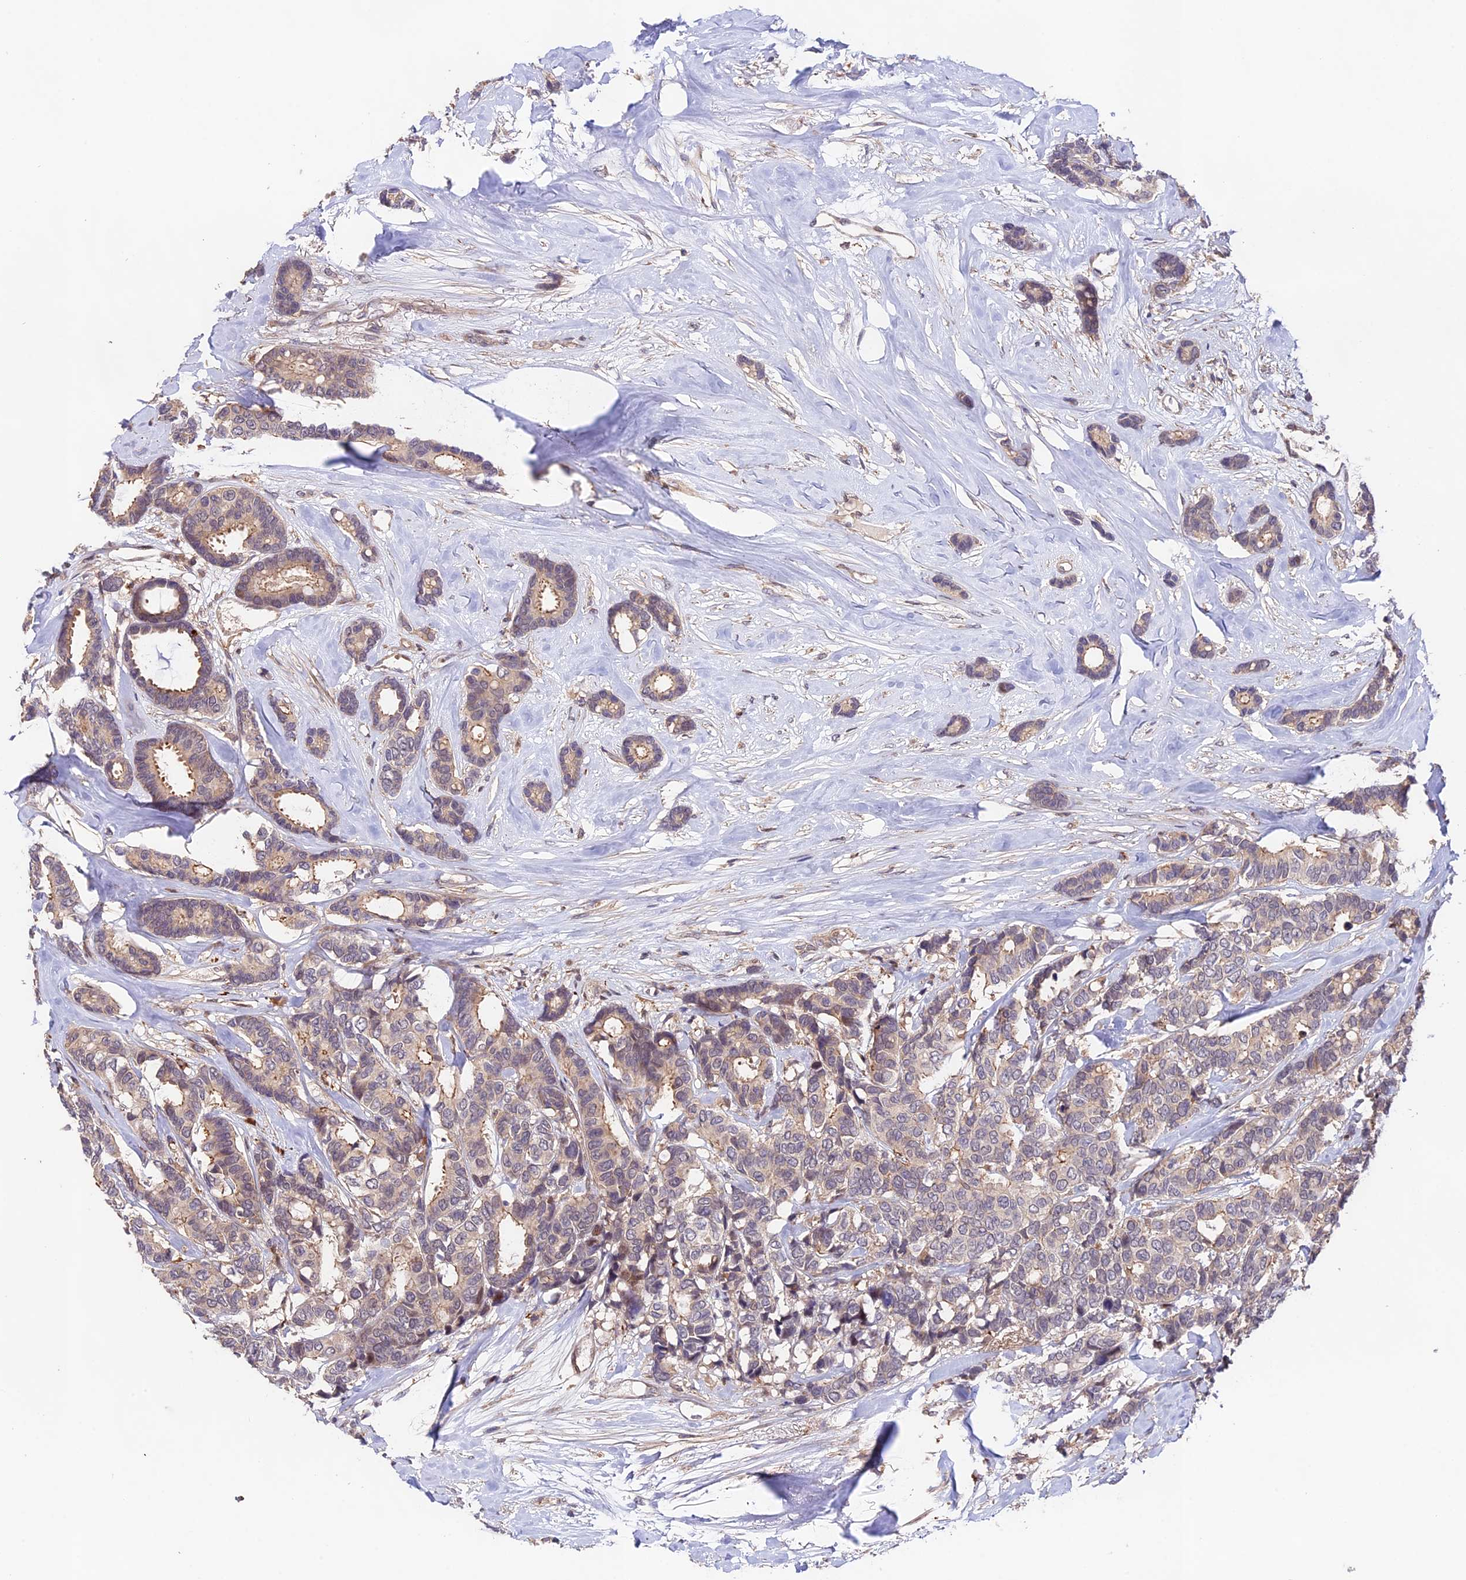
{"staining": {"intensity": "negative", "quantity": "none", "location": "none"}, "tissue": "breast cancer", "cell_type": "Tumor cells", "image_type": "cancer", "snomed": [{"axis": "morphology", "description": "Duct carcinoma"}, {"axis": "topography", "description": "Breast"}], "caption": "Tumor cells show no significant expression in breast cancer.", "gene": "CACNA1H", "patient": {"sex": "female", "age": 87}}